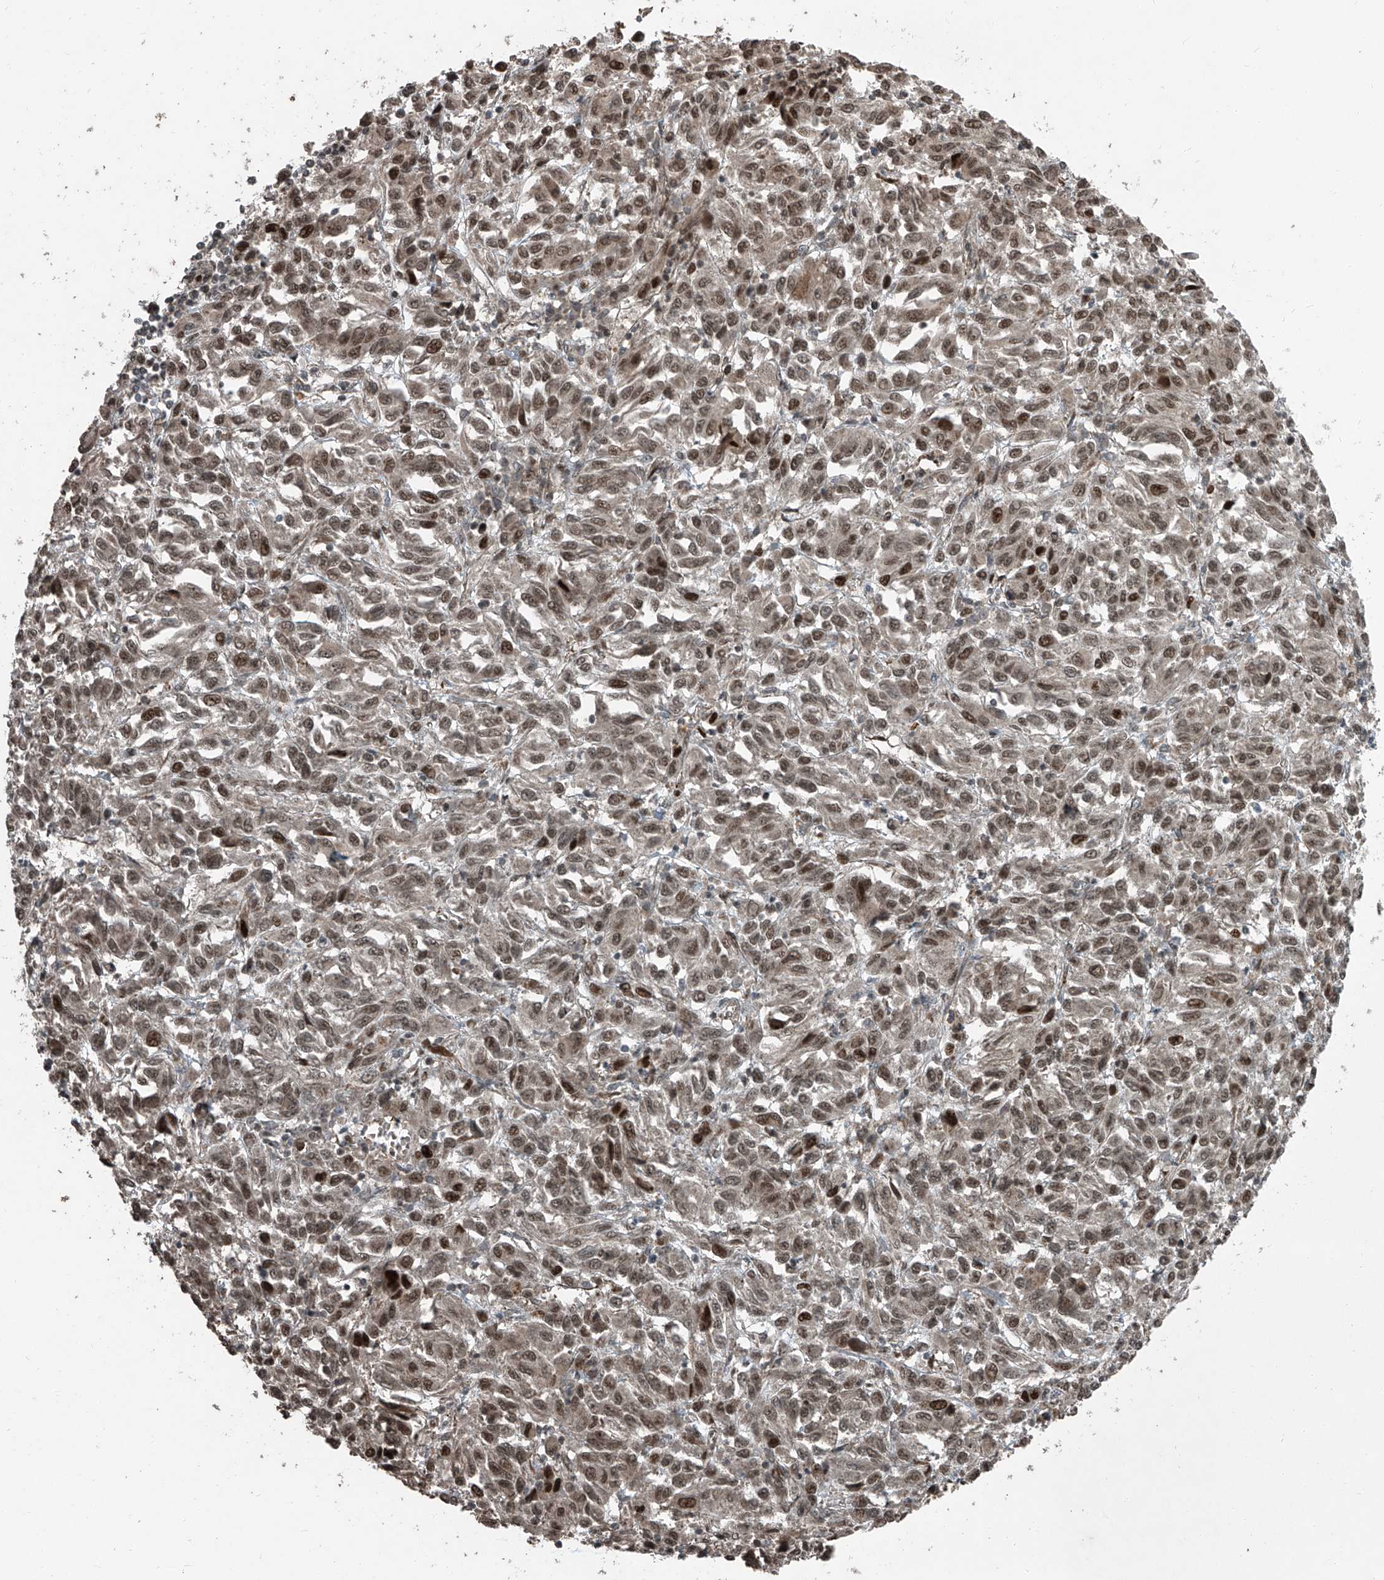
{"staining": {"intensity": "moderate", "quantity": ">75%", "location": "nuclear"}, "tissue": "melanoma", "cell_type": "Tumor cells", "image_type": "cancer", "snomed": [{"axis": "morphology", "description": "Malignant melanoma, Metastatic site"}, {"axis": "topography", "description": "Lung"}], "caption": "A brown stain highlights moderate nuclear staining of a protein in human malignant melanoma (metastatic site) tumor cells. Using DAB (brown) and hematoxylin (blue) stains, captured at high magnification using brightfield microscopy.", "gene": "ZNF570", "patient": {"sex": "male", "age": 64}}